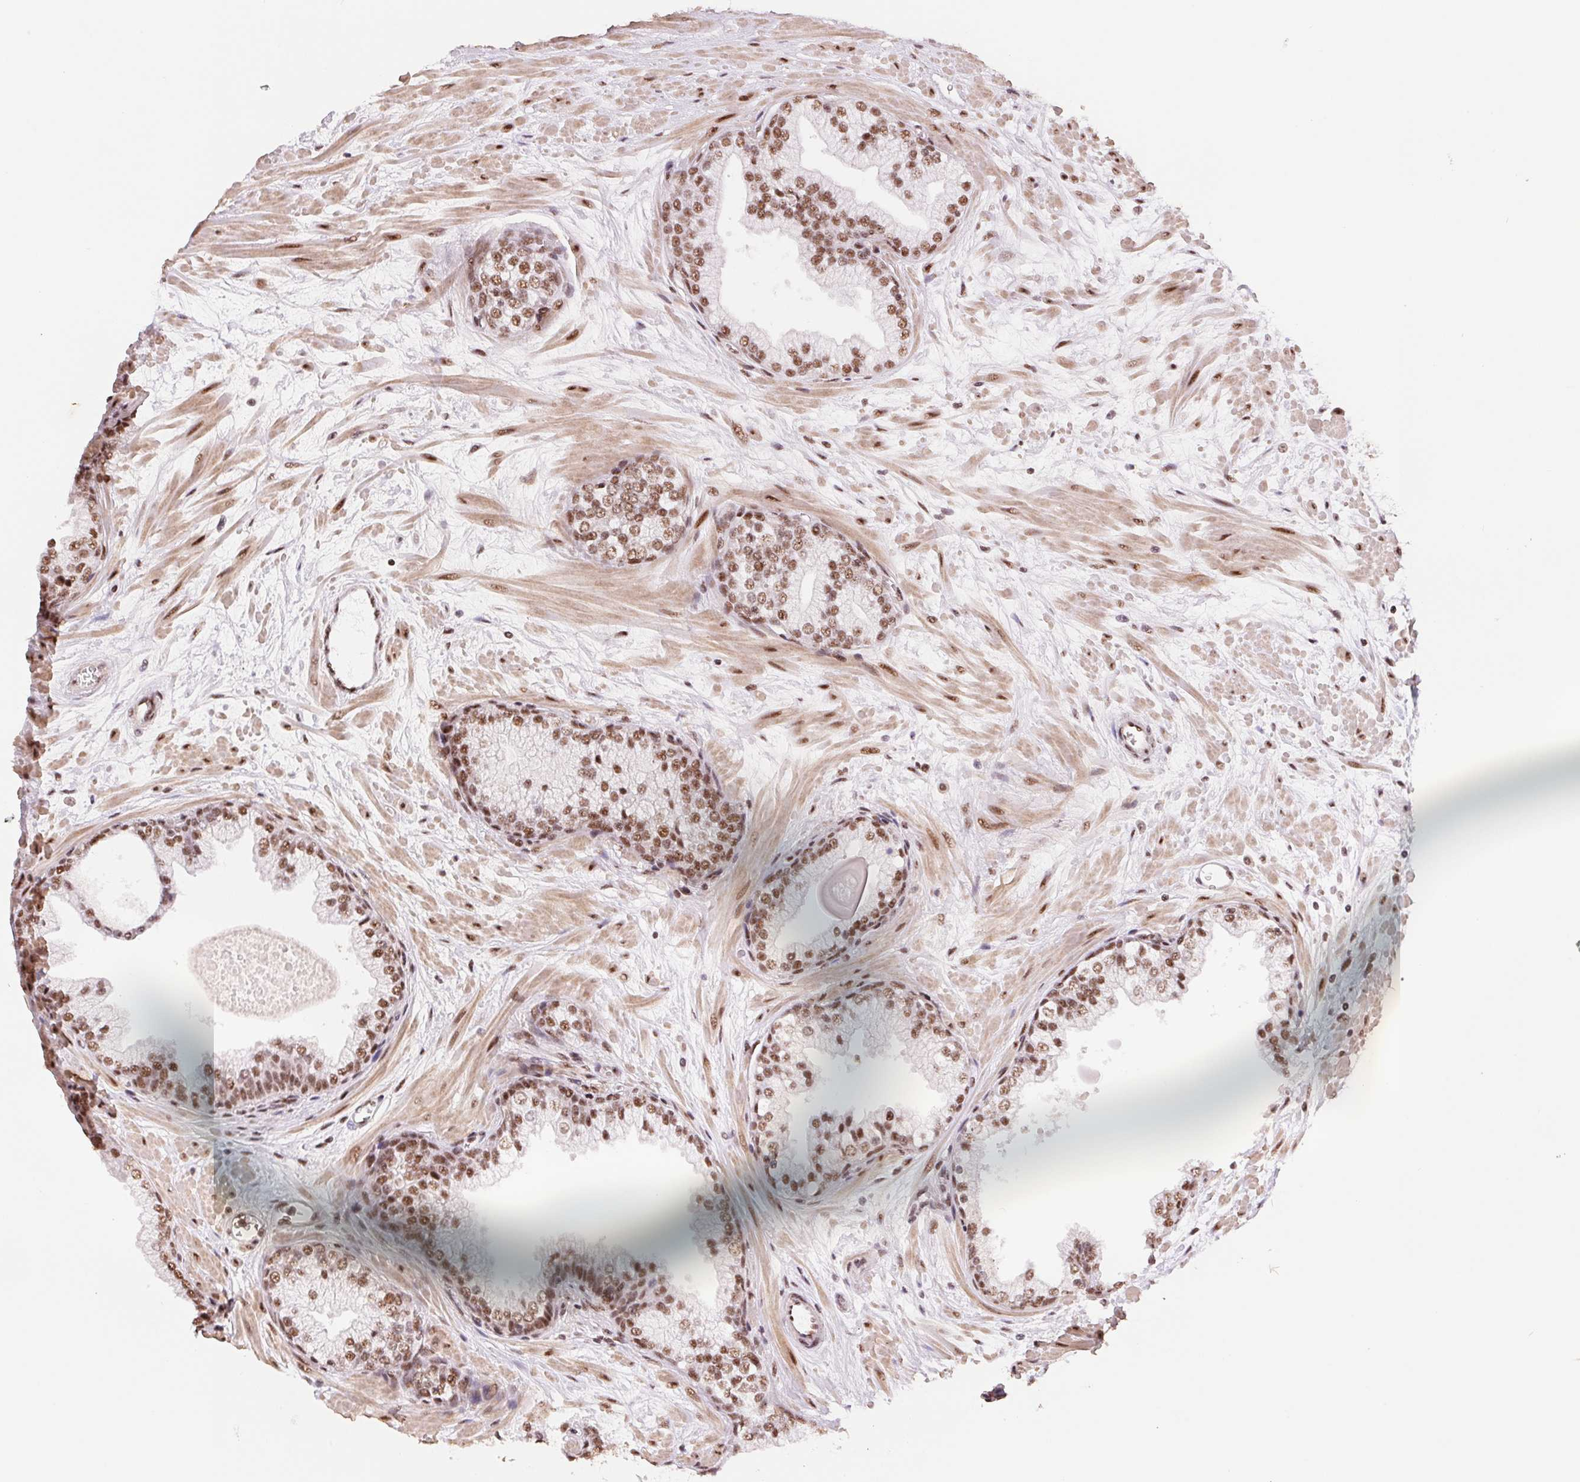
{"staining": {"intensity": "moderate", "quantity": ">75%", "location": "nuclear"}, "tissue": "prostate", "cell_type": "Glandular cells", "image_type": "normal", "snomed": [{"axis": "morphology", "description": "Normal tissue, NOS"}, {"axis": "topography", "description": "Prostate"}, {"axis": "topography", "description": "Peripheral nerve tissue"}], "caption": "This photomicrograph reveals unremarkable prostate stained with immunohistochemistry (IHC) to label a protein in brown. The nuclear of glandular cells show moderate positivity for the protein. Nuclei are counter-stained blue.", "gene": "SREK1", "patient": {"sex": "male", "age": 61}}